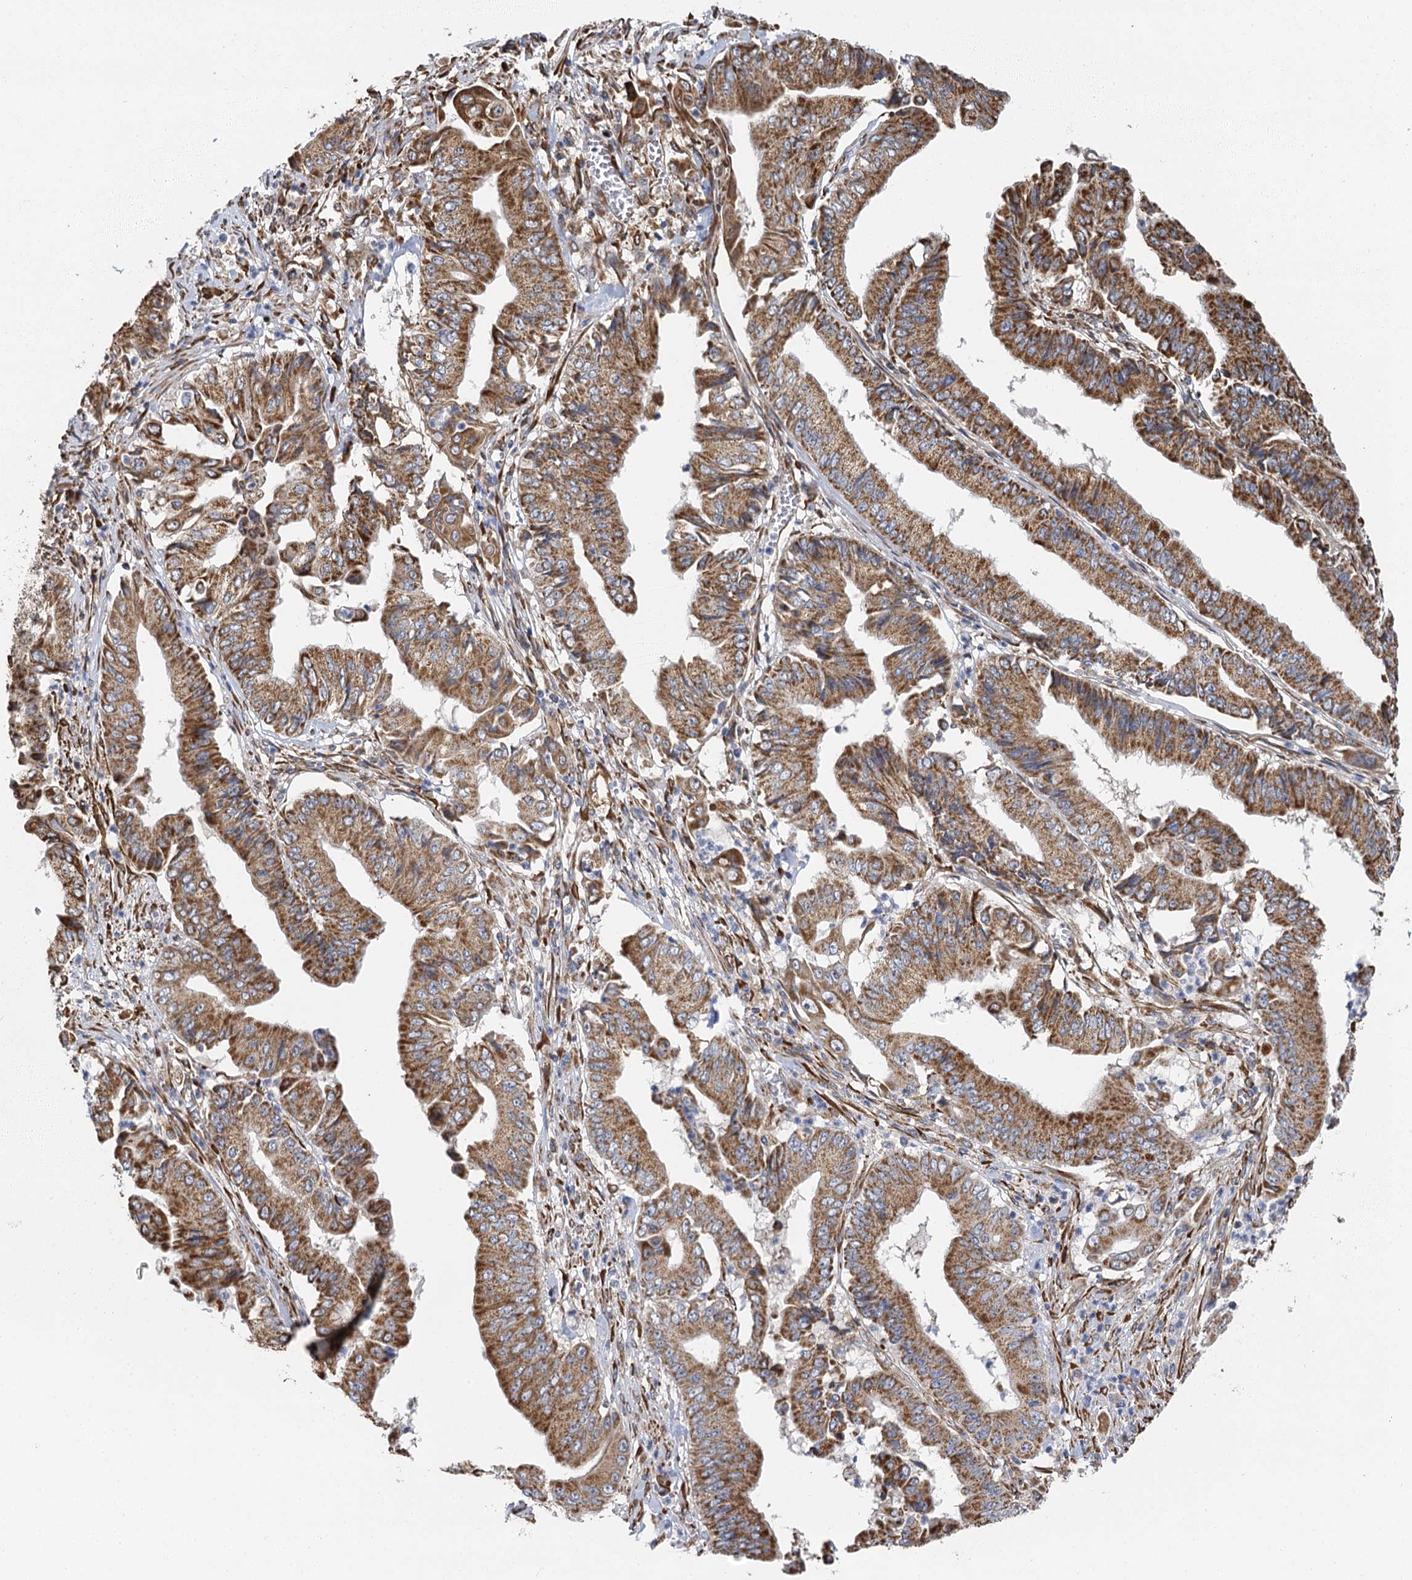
{"staining": {"intensity": "moderate", "quantity": ">75%", "location": "cytoplasmic/membranous"}, "tissue": "pancreatic cancer", "cell_type": "Tumor cells", "image_type": "cancer", "snomed": [{"axis": "morphology", "description": "Adenocarcinoma, NOS"}, {"axis": "topography", "description": "Pancreas"}], "caption": "Protein expression analysis of human adenocarcinoma (pancreatic) reveals moderate cytoplasmic/membranous expression in approximately >75% of tumor cells.", "gene": "IL11RA", "patient": {"sex": "female", "age": 77}}